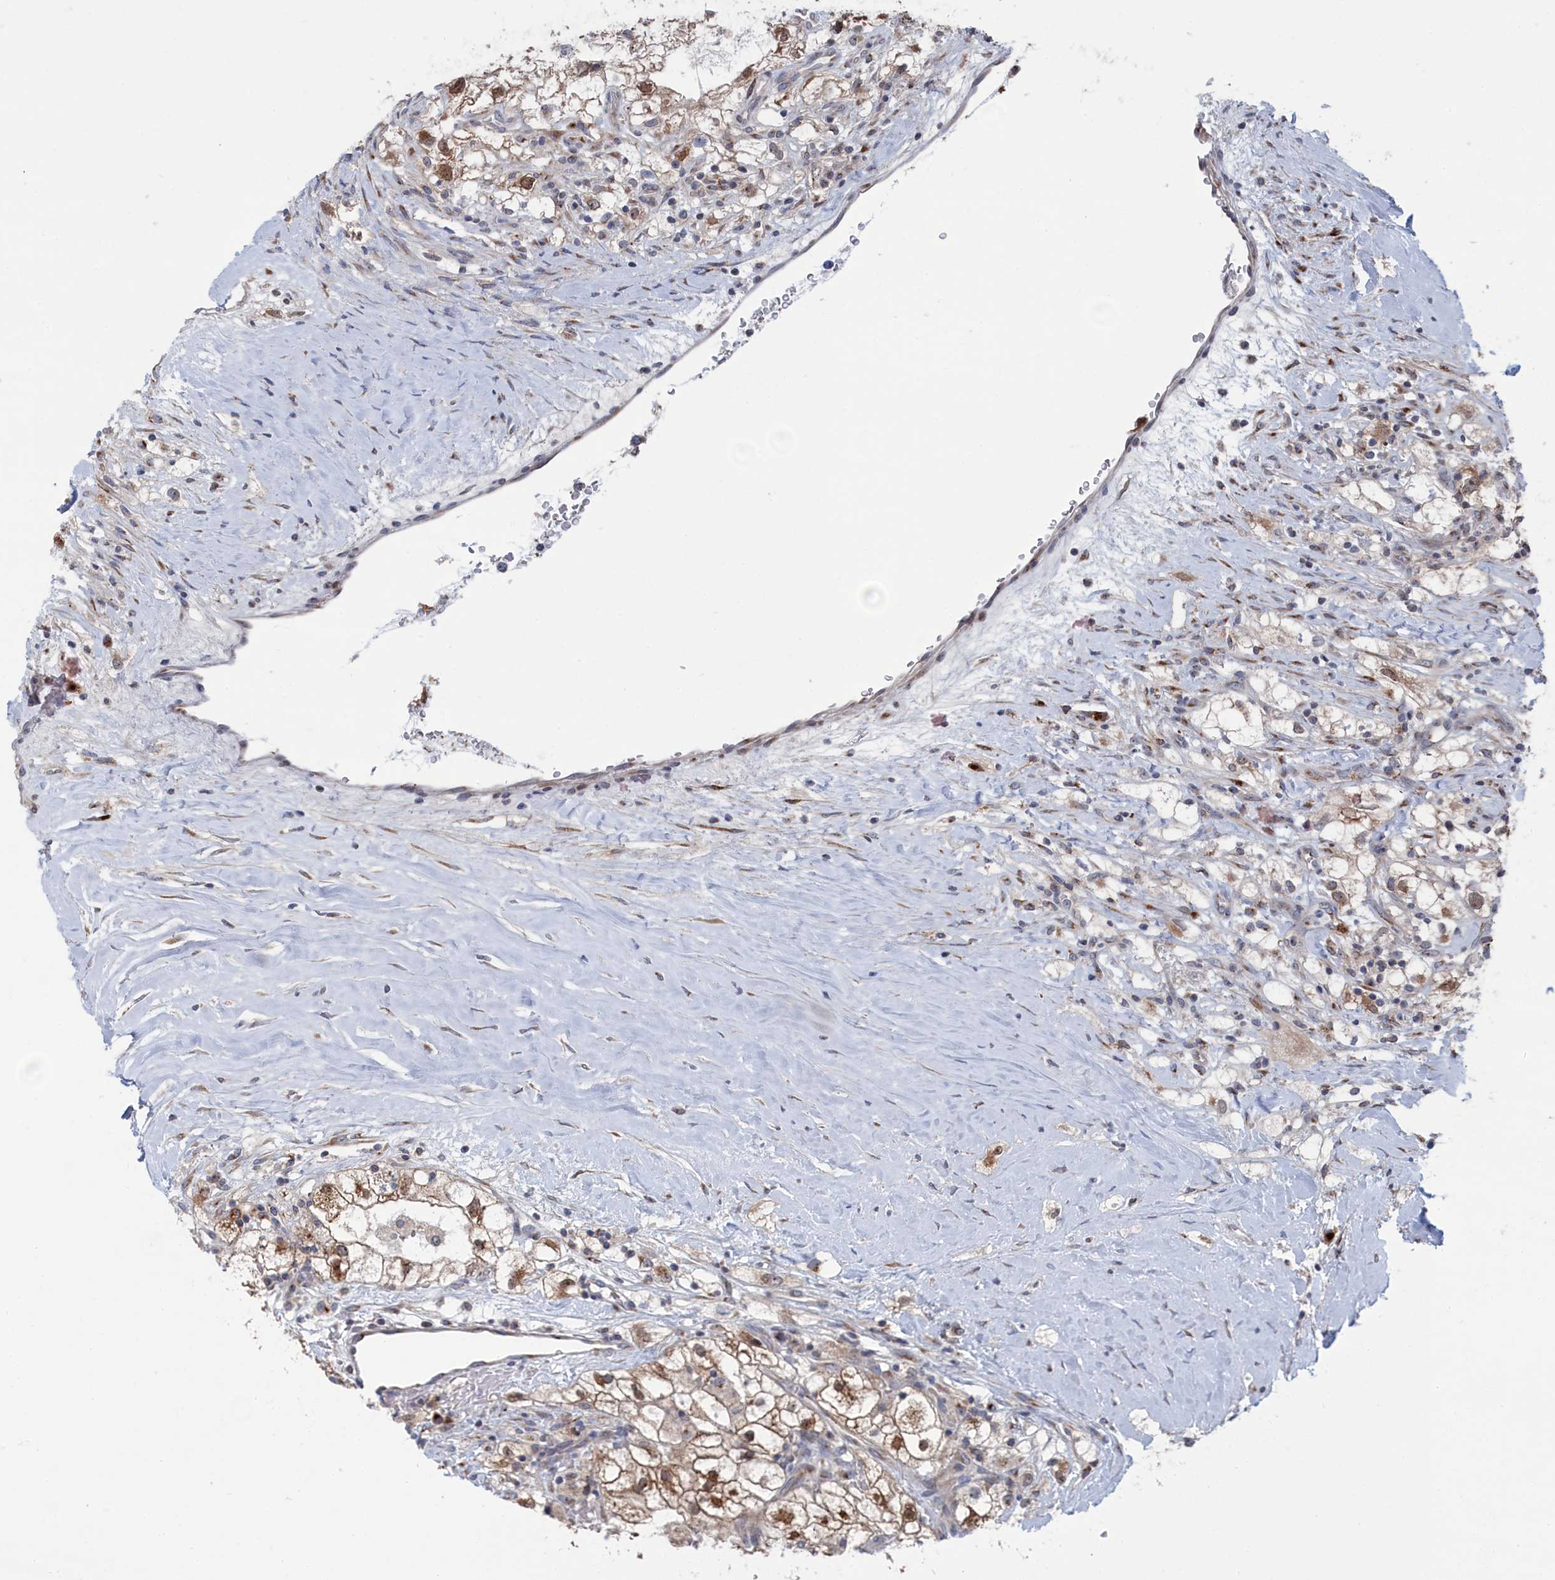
{"staining": {"intensity": "moderate", "quantity": "25%-75%", "location": "cytoplasmic/membranous,nuclear"}, "tissue": "renal cancer", "cell_type": "Tumor cells", "image_type": "cancer", "snomed": [{"axis": "morphology", "description": "Adenocarcinoma, NOS"}, {"axis": "topography", "description": "Kidney"}], "caption": "Adenocarcinoma (renal) tissue shows moderate cytoplasmic/membranous and nuclear expression in approximately 25%-75% of tumor cells, visualized by immunohistochemistry. (brown staining indicates protein expression, while blue staining denotes nuclei).", "gene": "IRX1", "patient": {"sex": "male", "age": 59}}